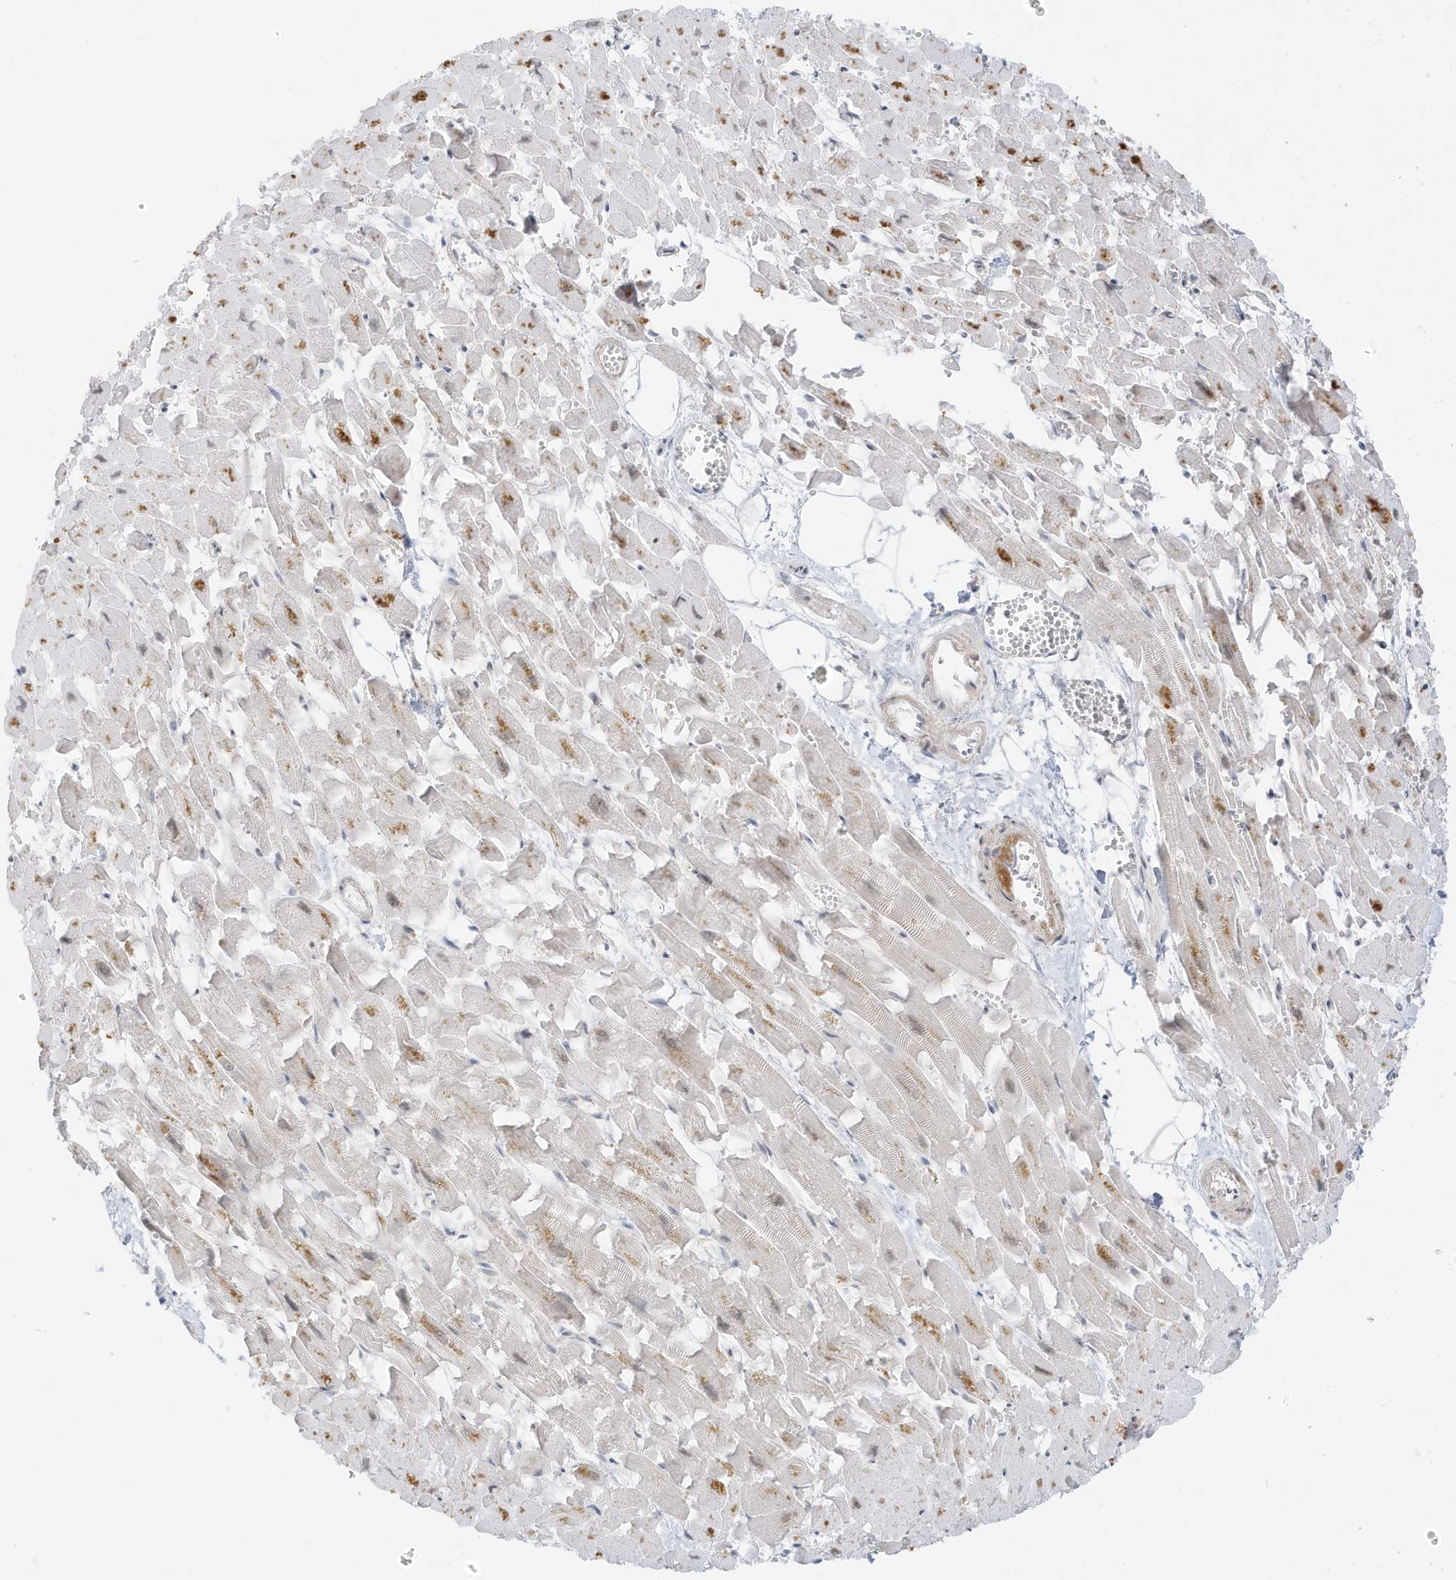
{"staining": {"intensity": "weak", "quantity": "<25%", "location": "nuclear"}, "tissue": "heart muscle", "cell_type": "Cardiomyocytes", "image_type": "normal", "snomed": [{"axis": "morphology", "description": "Normal tissue, NOS"}, {"axis": "topography", "description": "Heart"}], "caption": "Immunohistochemistry image of normal heart muscle: human heart muscle stained with DAB shows no significant protein positivity in cardiomyocytes.", "gene": "MSL3", "patient": {"sex": "female", "age": 64}}